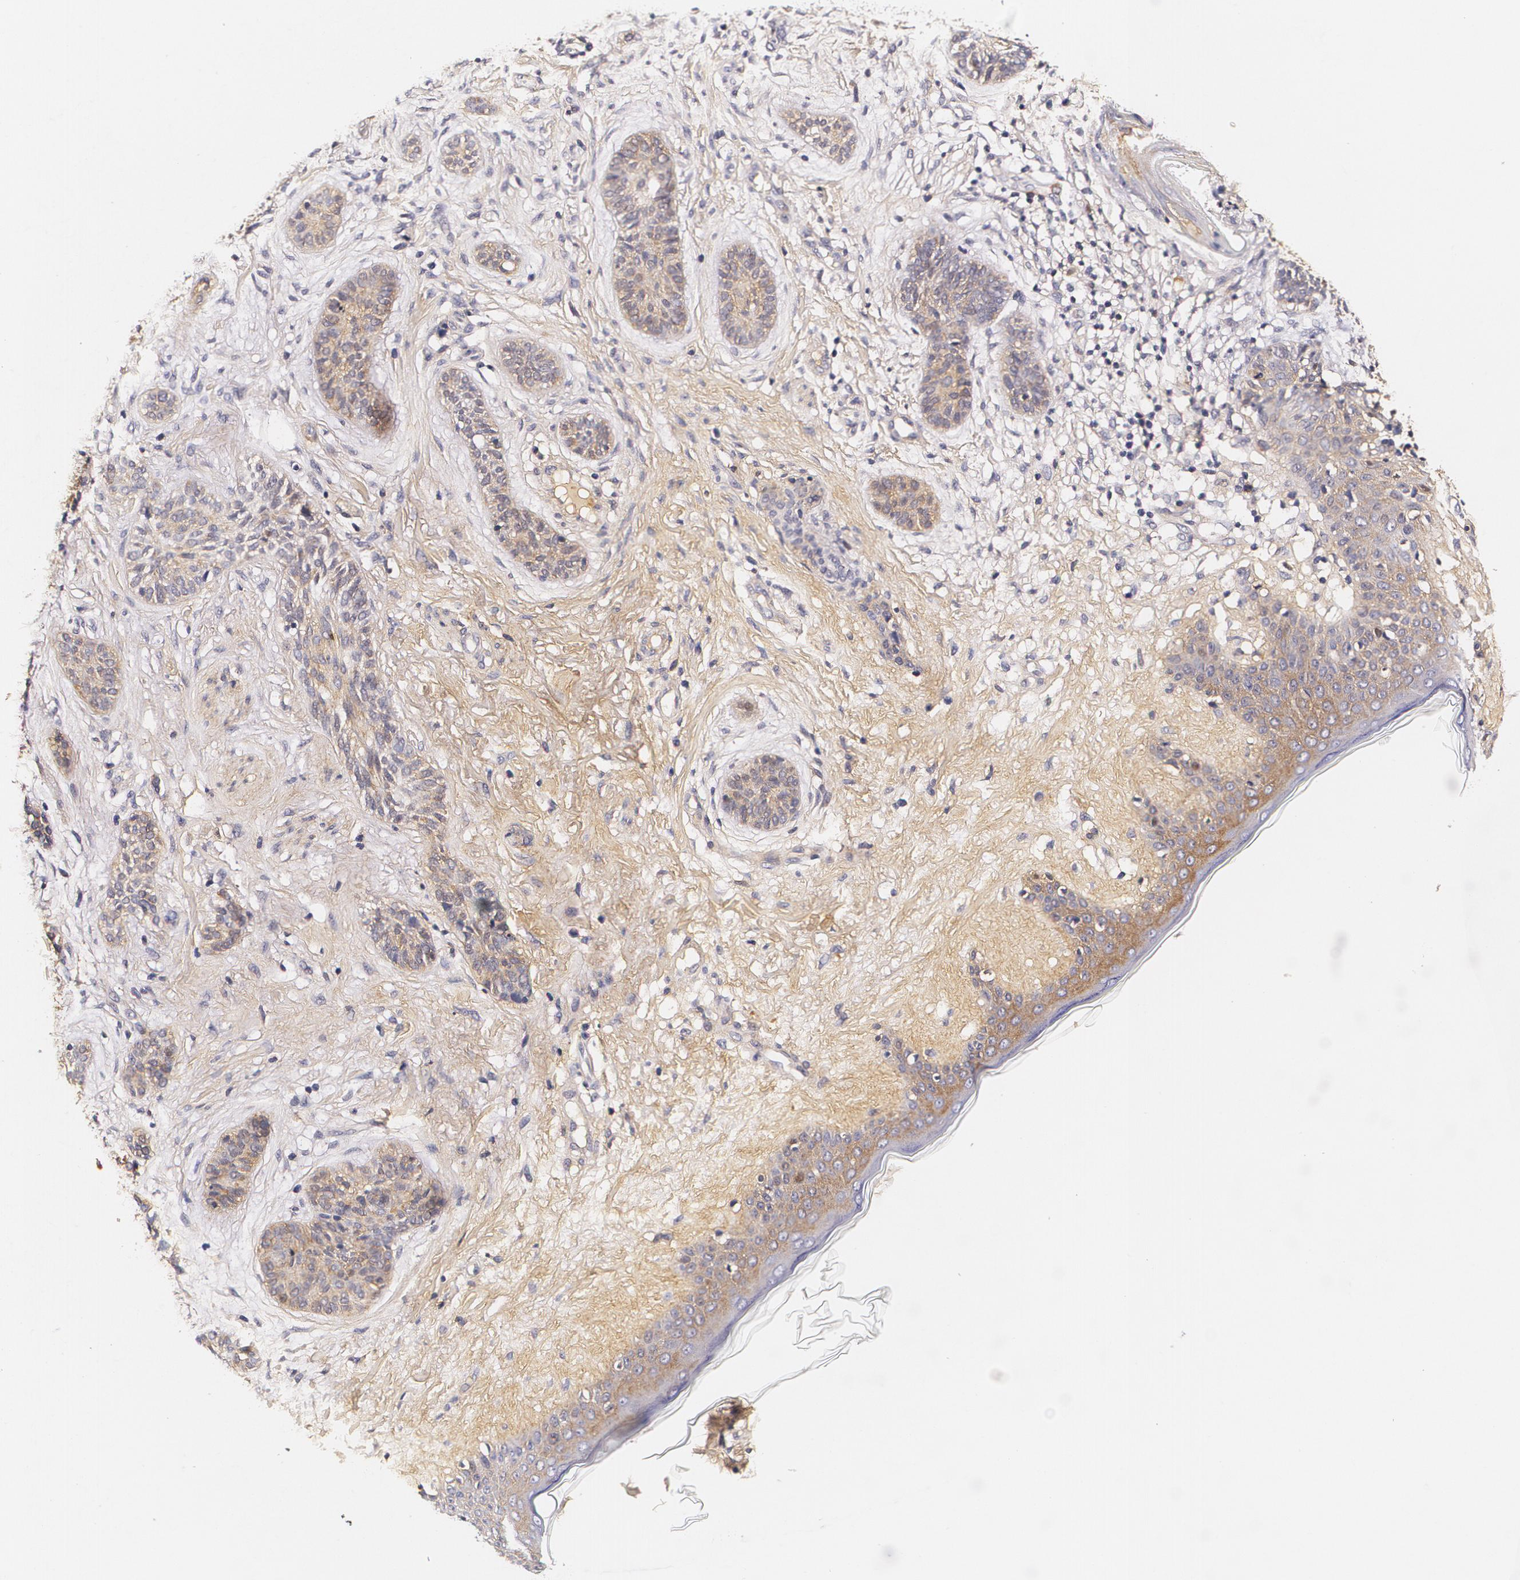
{"staining": {"intensity": "weak", "quantity": ">75%", "location": "cytoplasmic/membranous"}, "tissue": "skin cancer", "cell_type": "Tumor cells", "image_type": "cancer", "snomed": [{"axis": "morphology", "description": "Normal tissue, NOS"}, {"axis": "morphology", "description": "Basal cell carcinoma"}, {"axis": "topography", "description": "Skin"}], "caption": "Immunohistochemistry (IHC) micrograph of human skin basal cell carcinoma stained for a protein (brown), which reveals low levels of weak cytoplasmic/membranous expression in approximately >75% of tumor cells.", "gene": "TTR", "patient": {"sex": "male", "age": 63}}